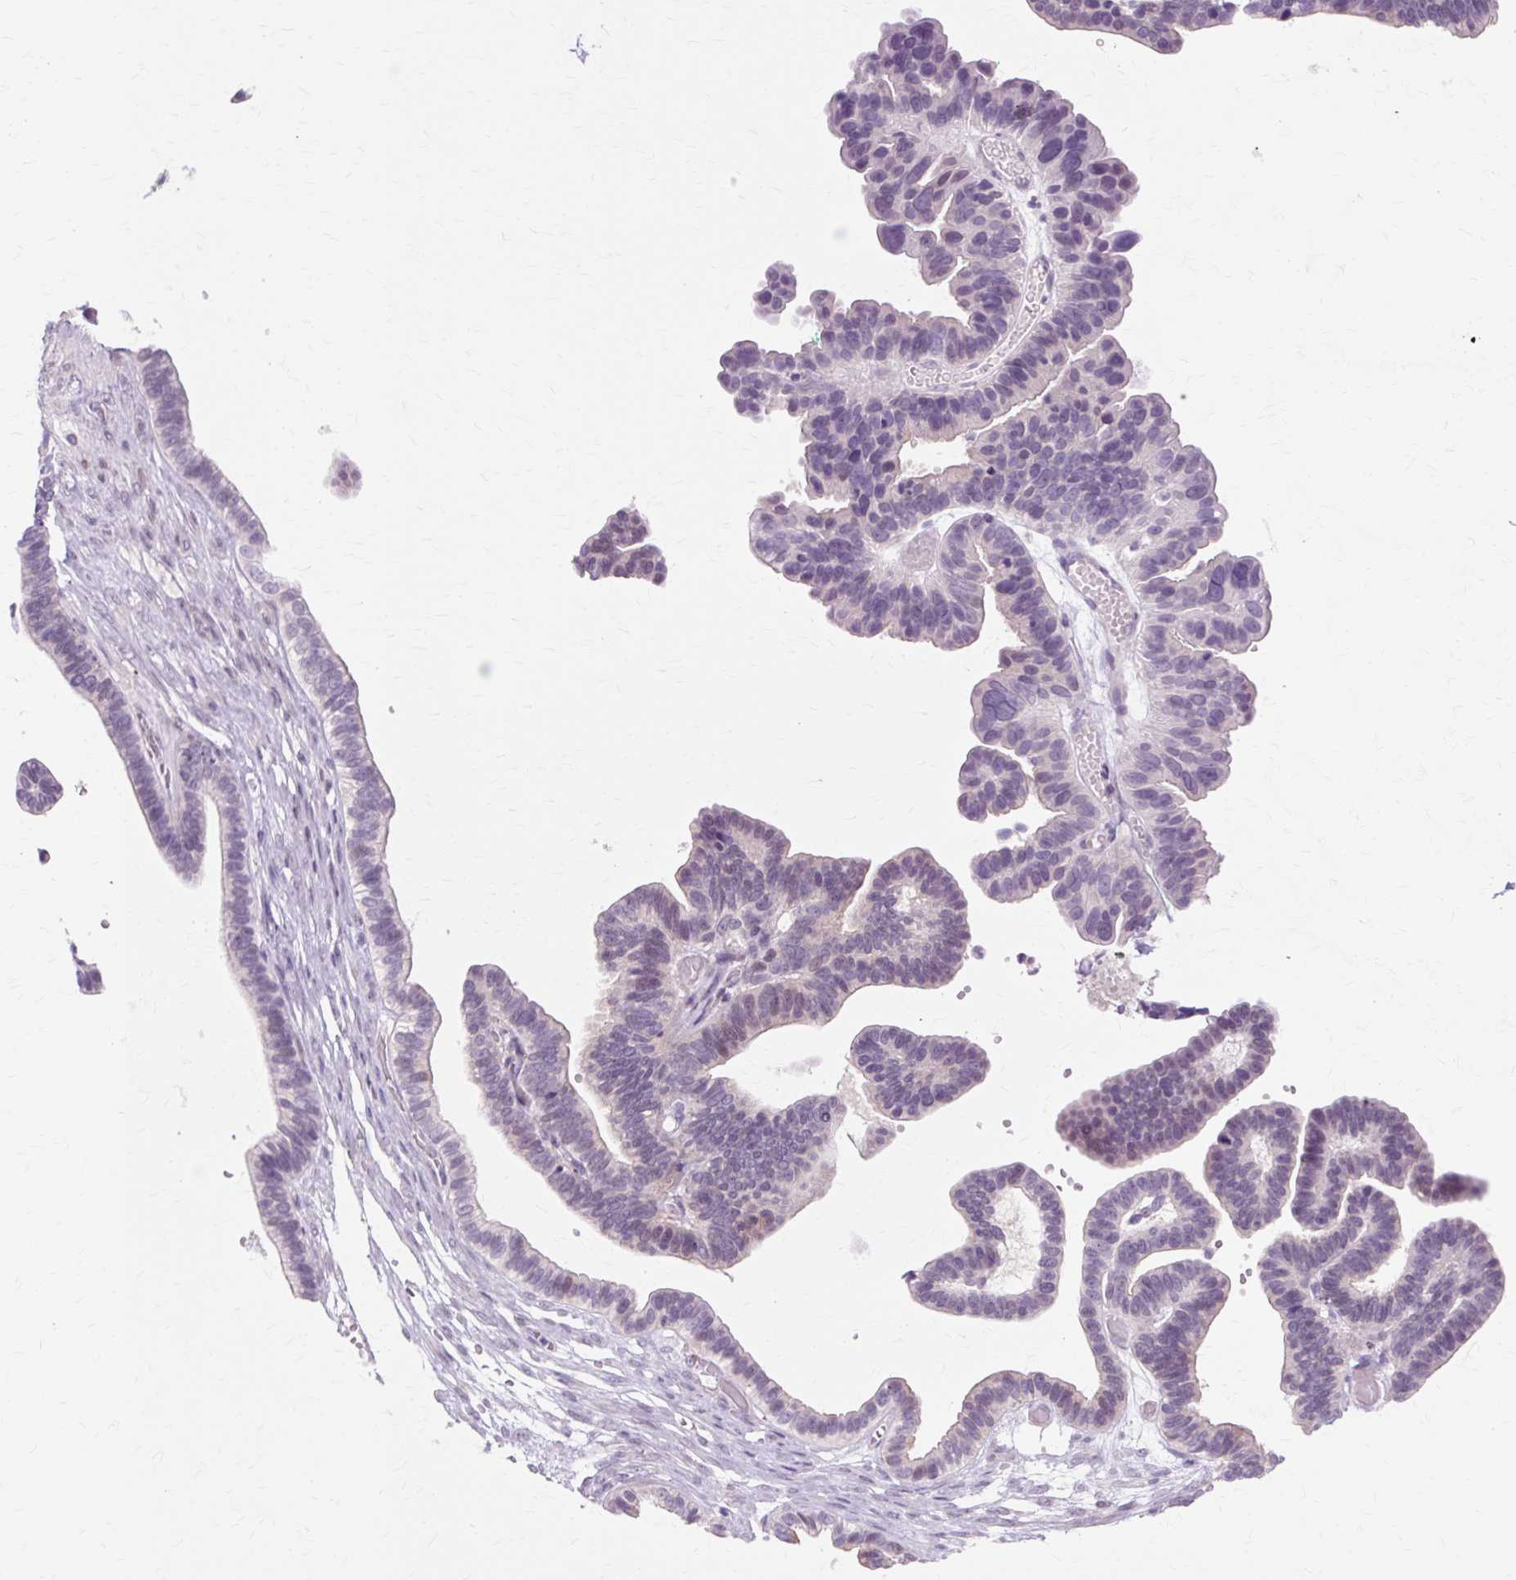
{"staining": {"intensity": "negative", "quantity": "none", "location": "none"}, "tissue": "ovarian cancer", "cell_type": "Tumor cells", "image_type": "cancer", "snomed": [{"axis": "morphology", "description": "Cystadenocarcinoma, serous, NOS"}, {"axis": "topography", "description": "Ovary"}], "caption": "IHC micrograph of neoplastic tissue: ovarian serous cystadenocarcinoma stained with DAB displays no significant protein positivity in tumor cells.", "gene": "ZNF35", "patient": {"sex": "female", "age": 56}}